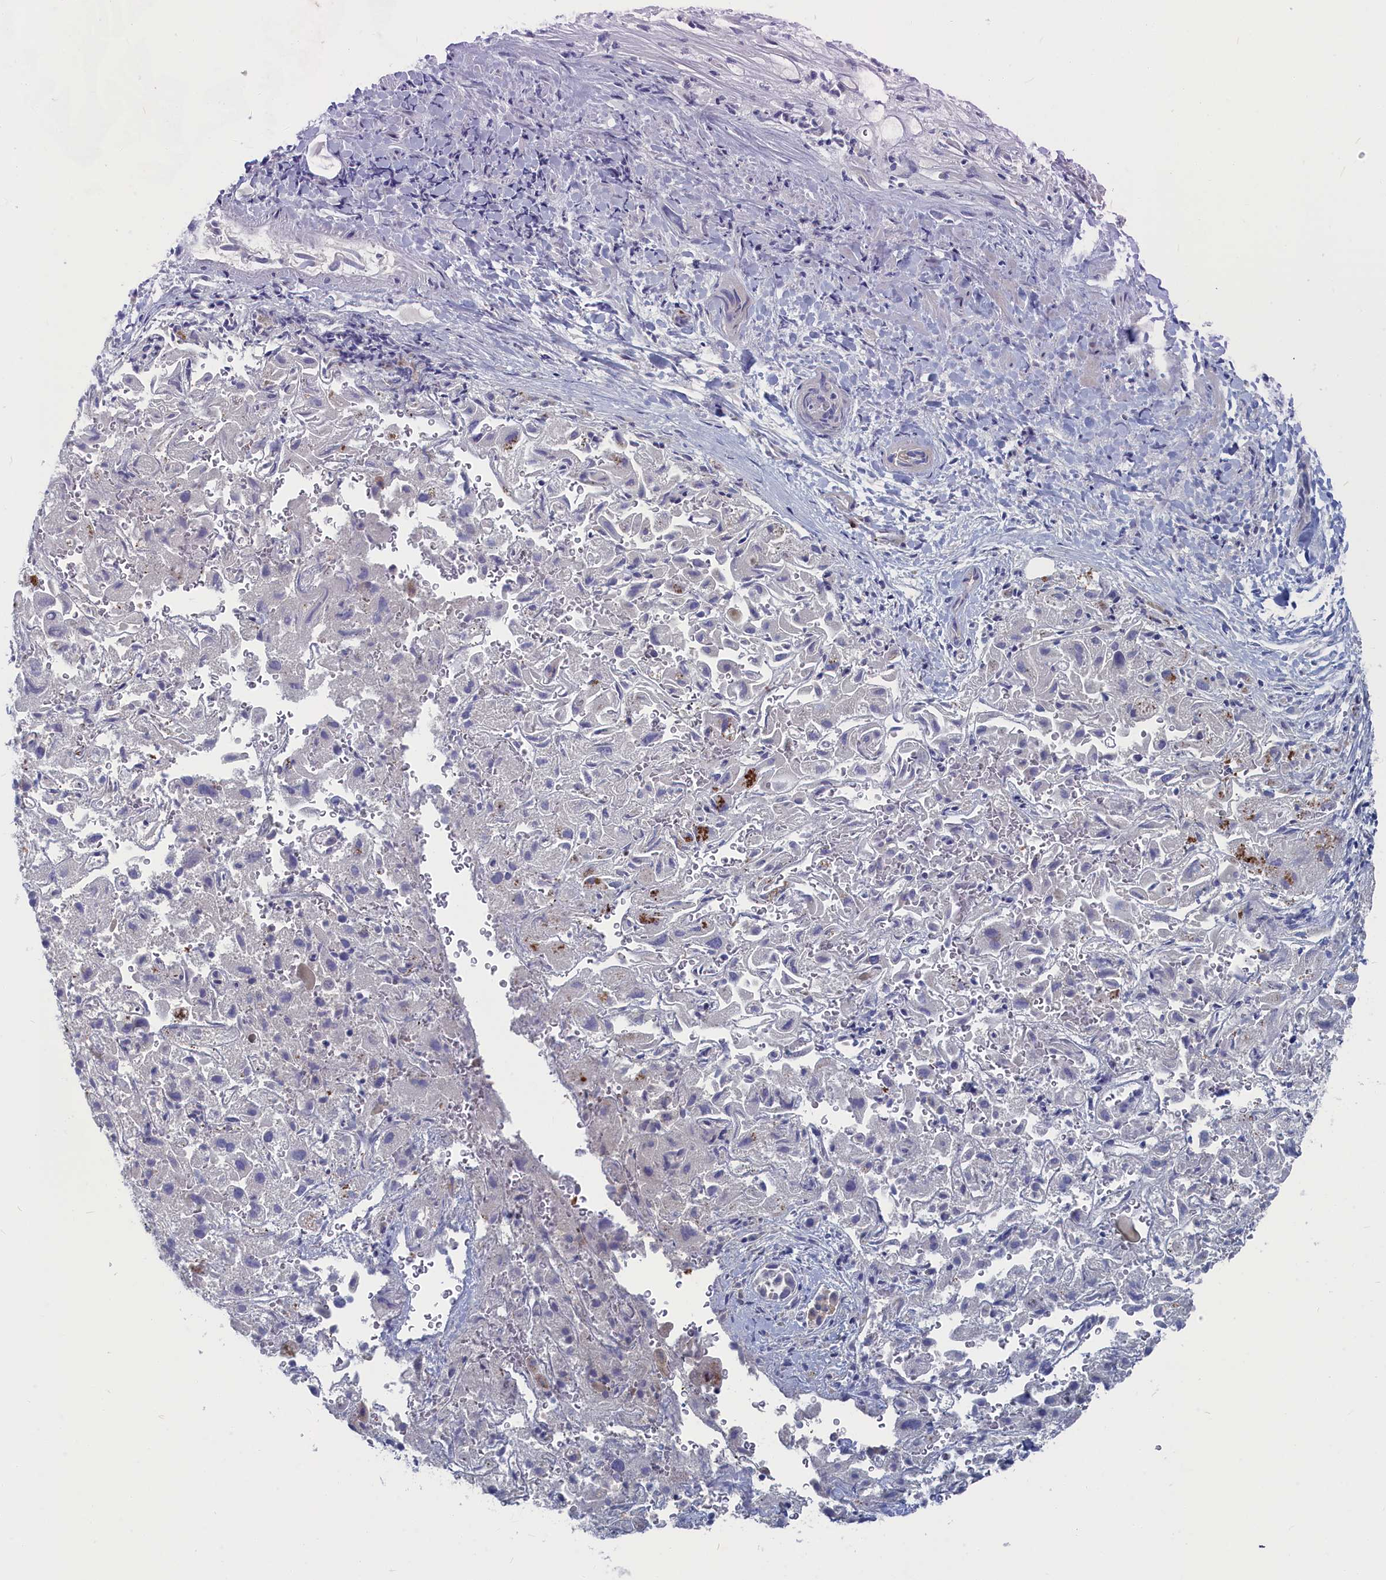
{"staining": {"intensity": "negative", "quantity": "none", "location": "none"}, "tissue": "liver cancer", "cell_type": "Tumor cells", "image_type": "cancer", "snomed": [{"axis": "morphology", "description": "Cholangiocarcinoma"}, {"axis": "topography", "description": "Liver"}], "caption": "Liver cancer was stained to show a protein in brown. There is no significant positivity in tumor cells.", "gene": "CEND1", "patient": {"sex": "female", "age": 52}}